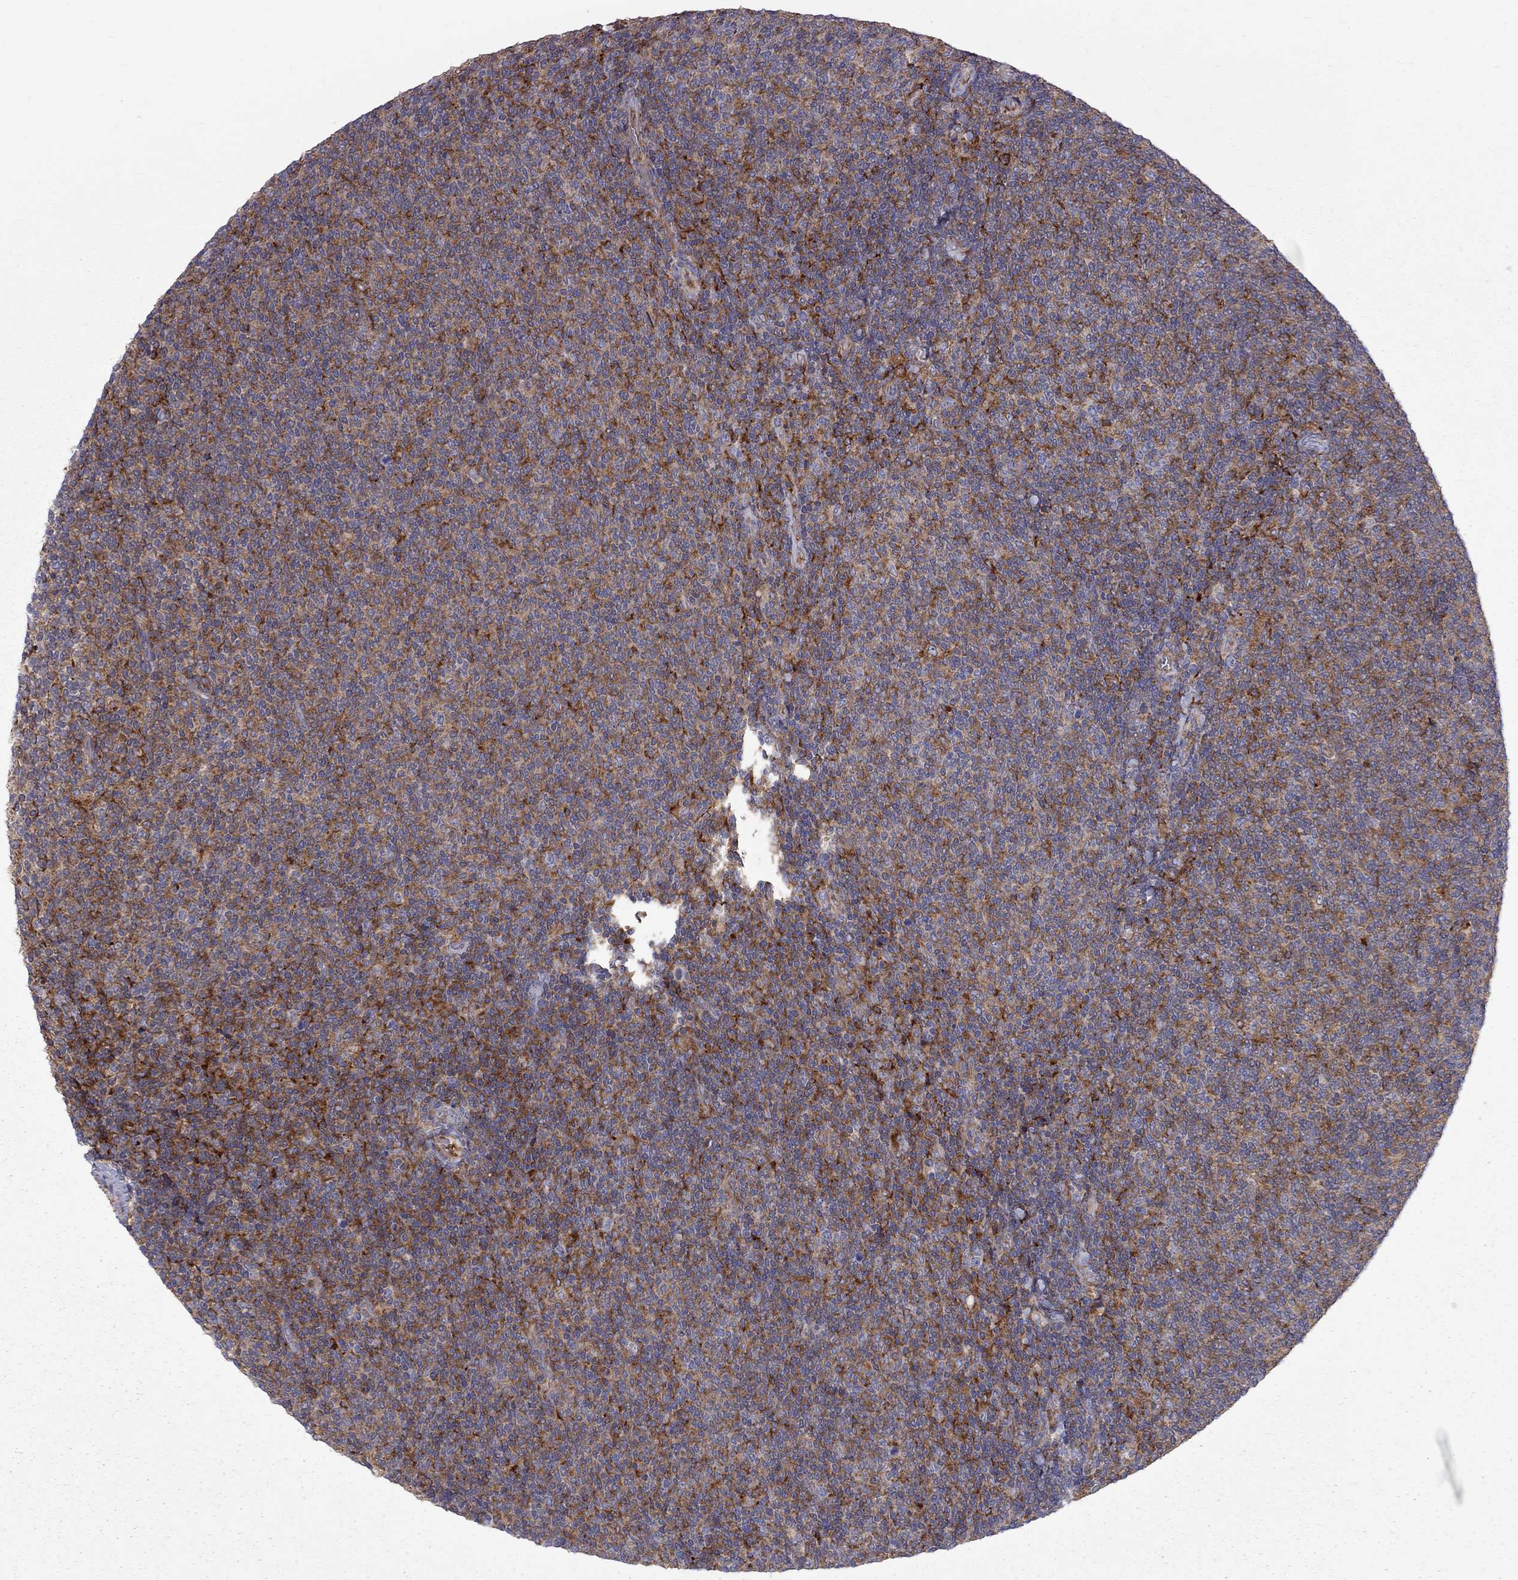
{"staining": {"intensity": "strong", "quantity": "25%-75%", "location": "cytoplasmic/membranous"}, "tissue": "lymphoma", "cell_type": "Tumor cells", "image_type": "cancer", "snomed": [{"axis": "morphology", "description": "Malignant lymphoma, non-Hodgkin's type, Low grade"}, {"axis": "topography", "description": "Lymph node"}], "caption": "Human malignant lymphoma, non-Hodgkin's type (low-grade) stained with a protein marker exhibits strong staining in tumor cells.", "gene": "EIF4E3", "patient": {"sex": "male", "age": 52}}